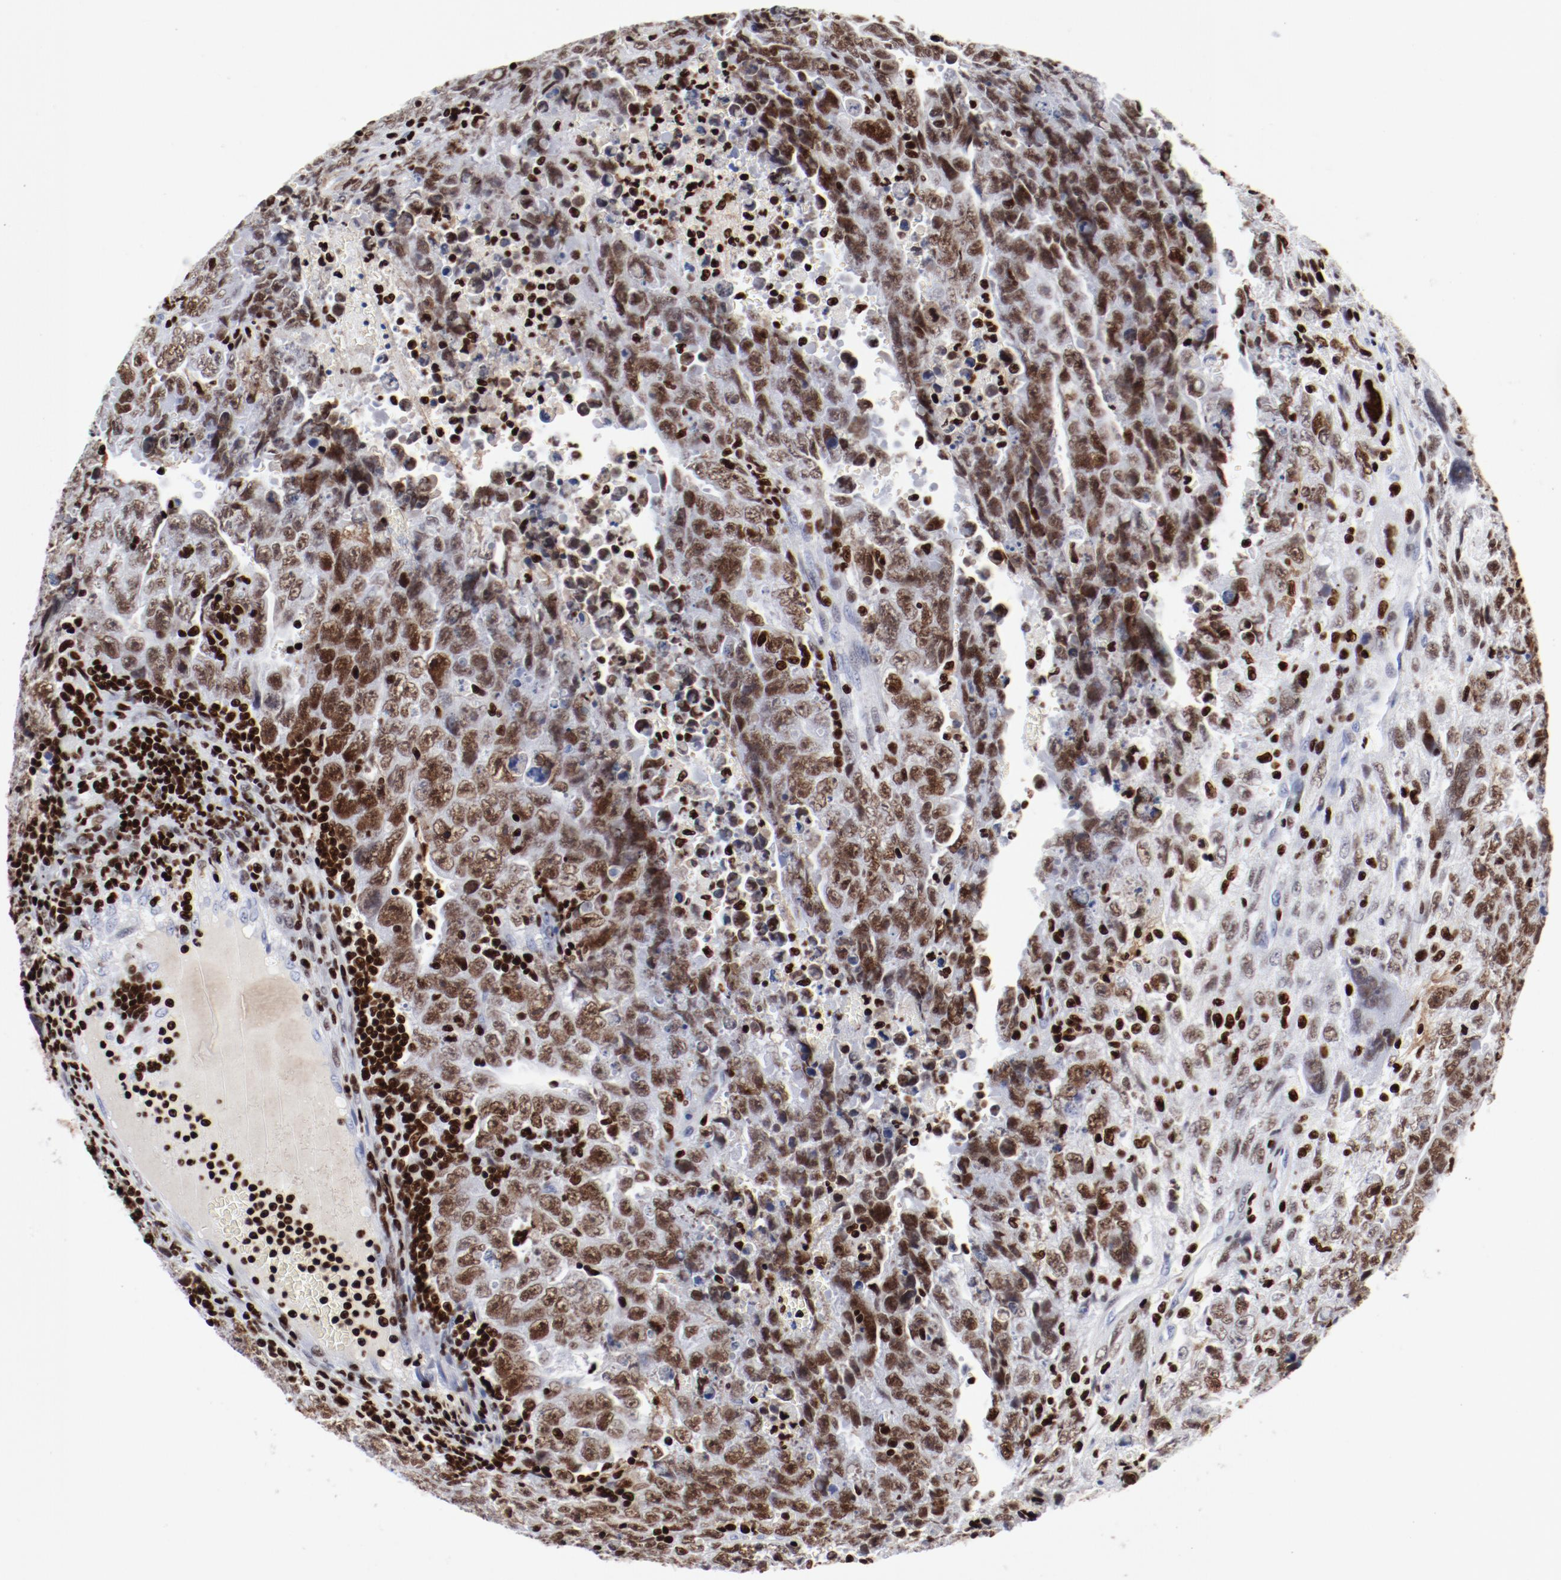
{"staining": {"intensity": "moderate", "quantity": ">75%", "location": "nuclear"}, "tissue": "testis cancer", "cell_type": "Tumor cells", "image_type": "cancer", "snomed": [{"axis": "morphology", "description": "Carcinoma, Embryonal, NOS"}, {"axis": "topography", "description": "Testis"}], "caption": "High-power microscopy captured an immunohistochemistry (IHC) image of testis cancer (embryonal carcinoma), revealing moderate nuclear expression in approximately >75% of tumor cells.", "gene": "SMARCC2", "patient": {"sex": "male", "age": 28}}